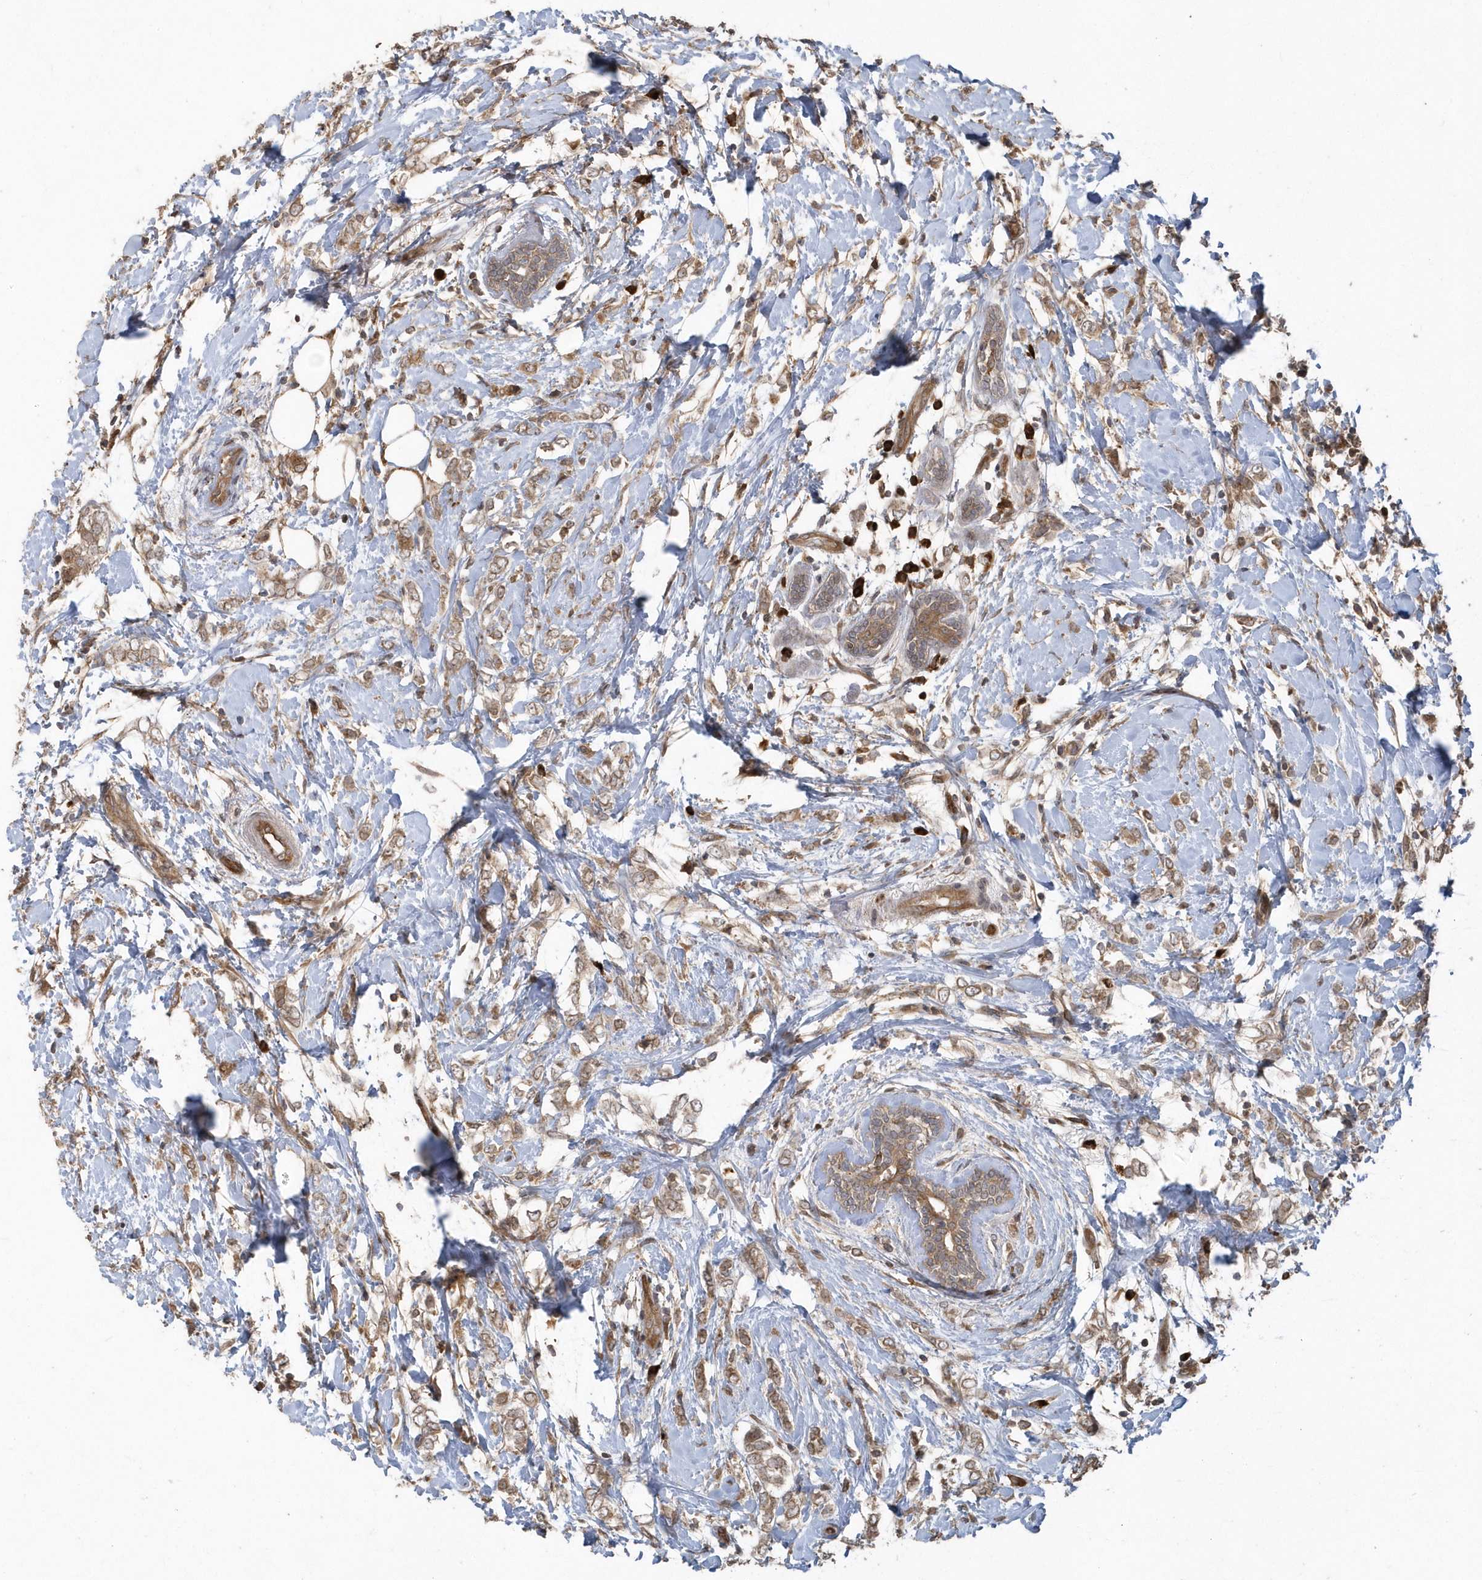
{"staining": {"intensity": "moderate", "quantity": ">75%", "location": "cytoplasmic/membranous"}, "tissue": "breast cancer", "cell_type": "Tumor cells", "image_type": "cancer", "snomed": [{"axis": "morphology", "description": "Normal tissue, NOS"}, {"axis": "morphology", "description": "Lobular carcinoma"}, {"axis": "topography", "description": "Breast"}], "caption": "Immunohistochemistry (IHC) image of breast cancer stained for a protein (brown), which displays medium levels of moderate cytoplasmic/membranous staining in about >75% of tumor cells.", "gene": "HERPUD1", "patient": {"sex": "female", "age": 47}}